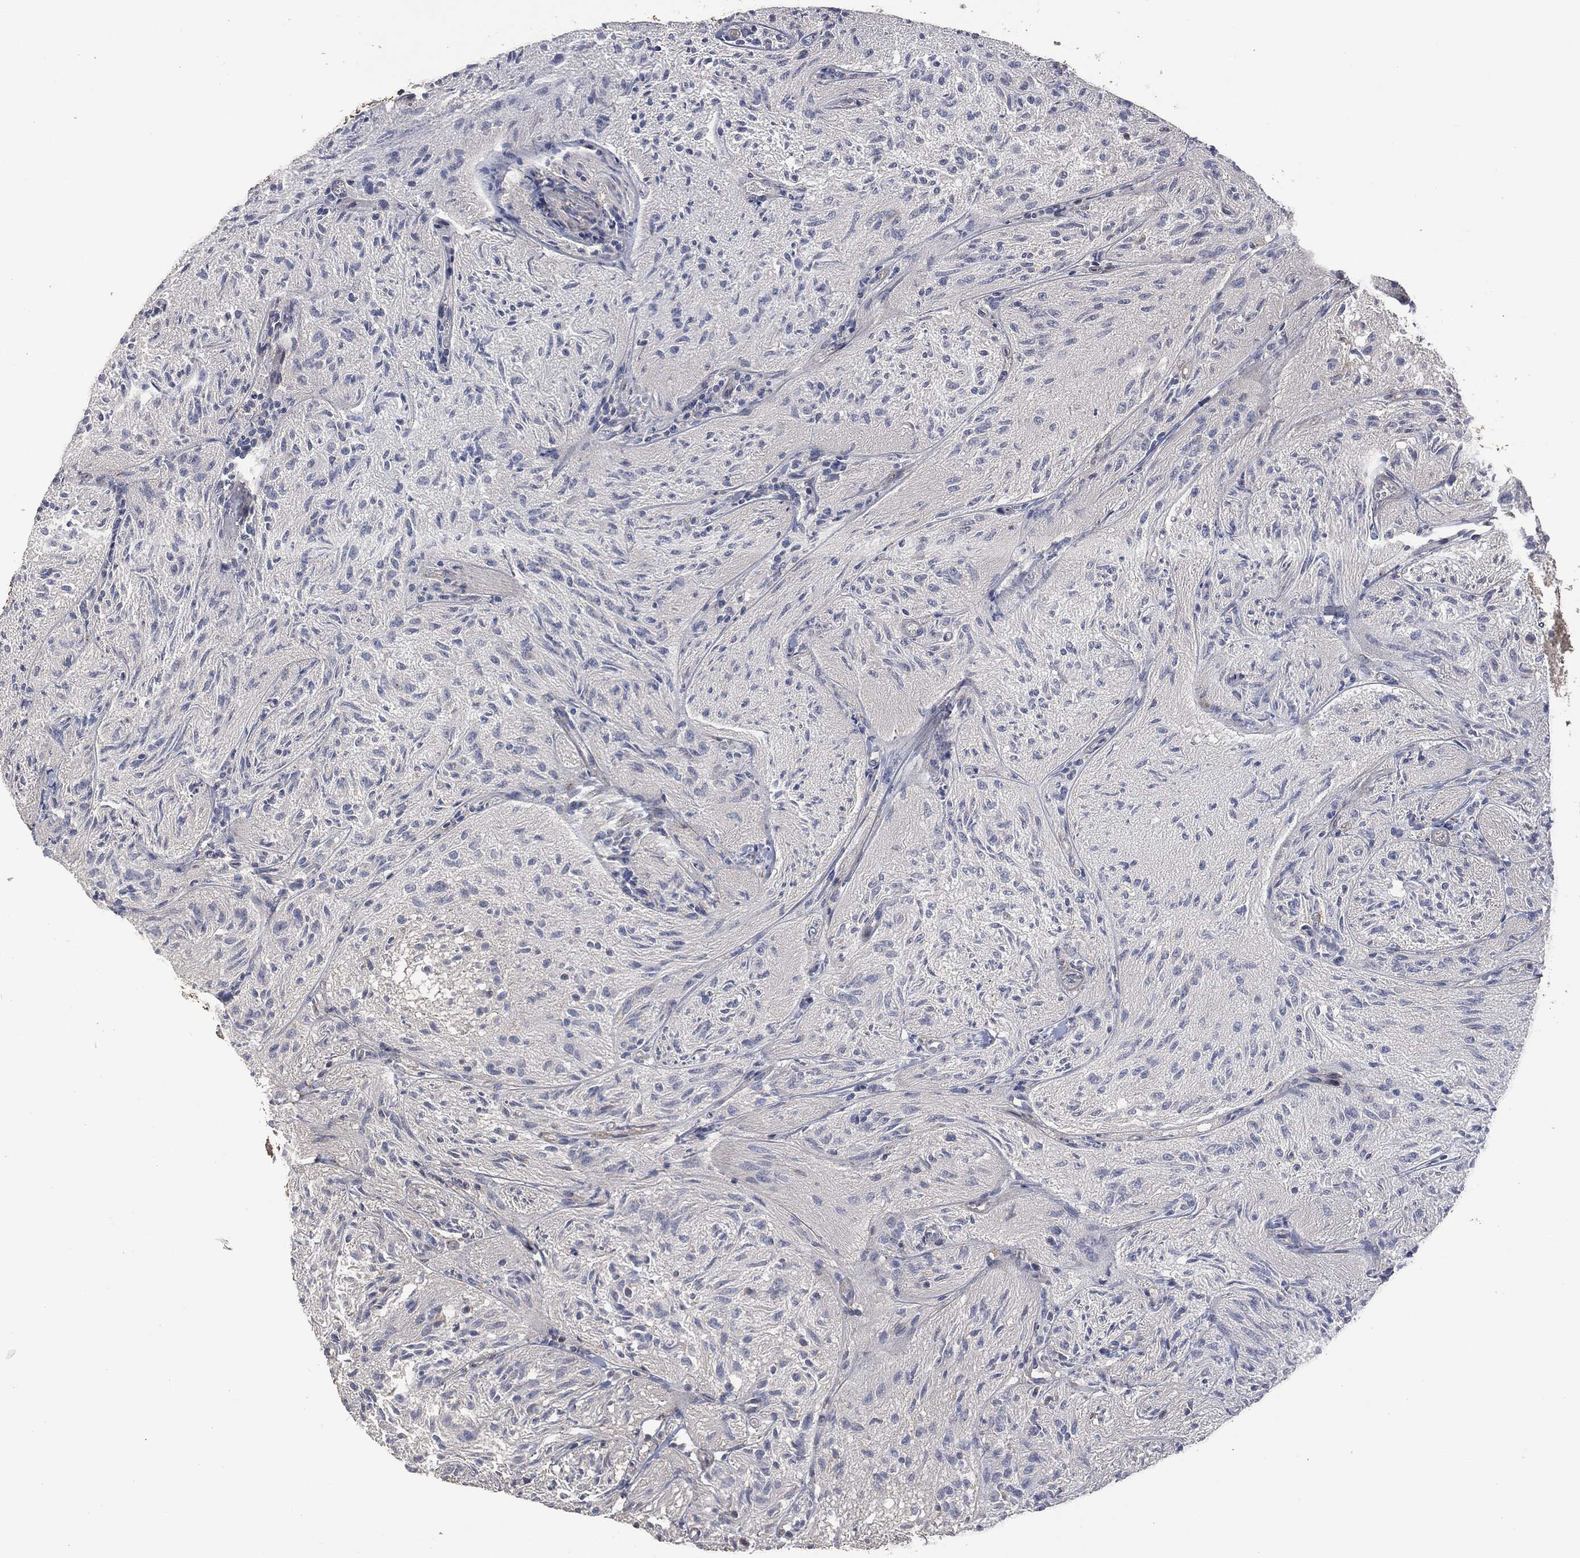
{"staining": {"intensity": "negative", "quantity": "none", "location": "none"}, "tissue": "glioma", "cell_type": "Tumor cells", "image_type": "cancer", "snomed": [{"axis": "morphology", "description": "Glioma, malignant, Low grade"}, {"axis": "topography", "description": "Brain"}], "caption": "Immunohistochemistry micrograph of neoplastic tissue: glioma stained with DAB shows no significant protein staining in tumor cells. Nuclei are stained in blue.", "gene": "MSLN", "patient": {"sex": "male", "age": 3}}